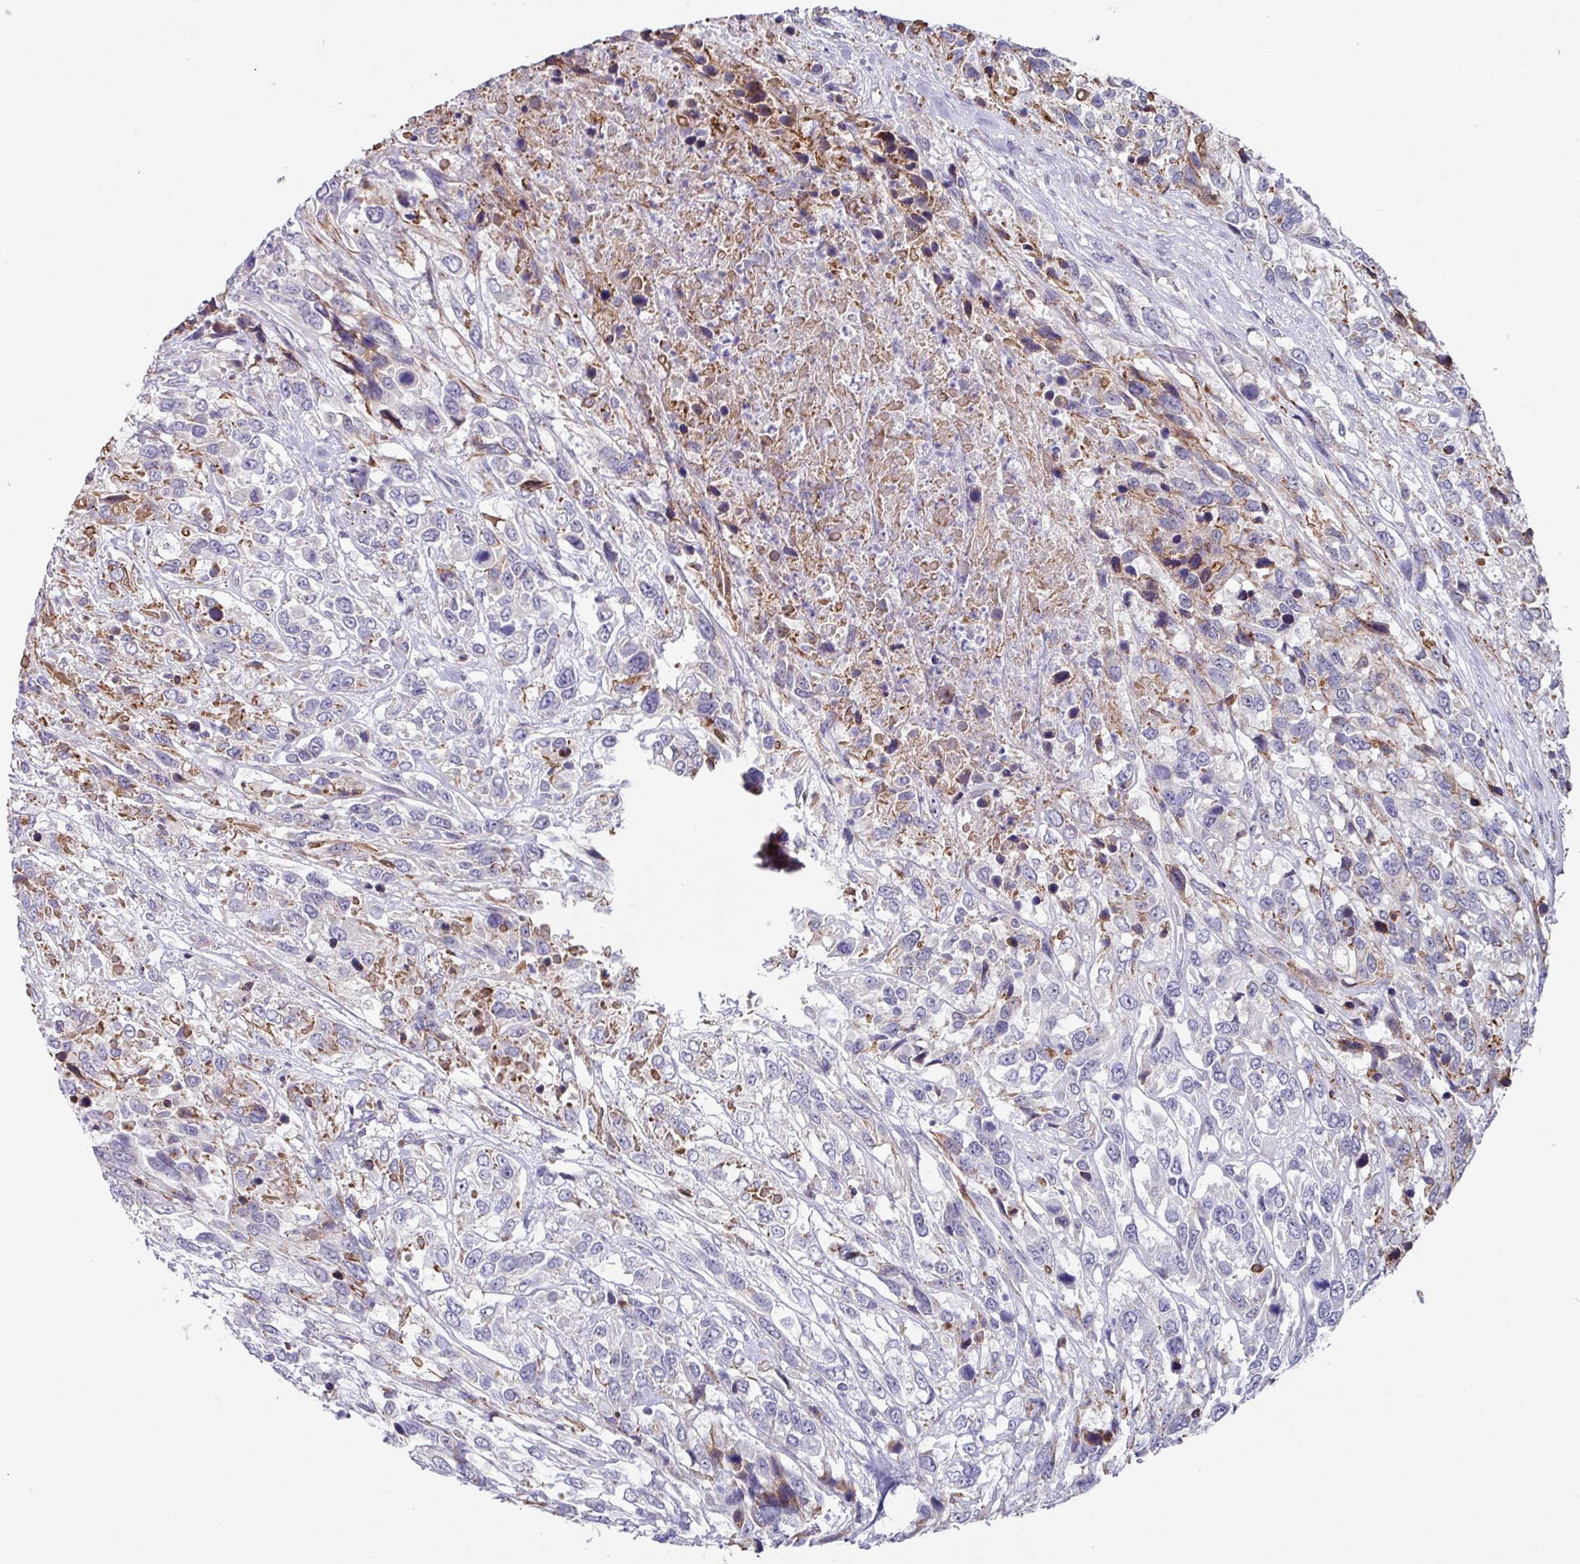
{"staining": {"intensity": "moderate", "quantity": "<25%", "location": "cytoplasmic/membranous"}, "tissue": "urothelial cancer", "cell_type": "Tumor cells", "image_type": "cancer", "snomed": [{"axis": "morphology", "description": "Urothelial carcinoma, High grade"}, {"axis": "topography", "description": "Urinary bladder"}], "caption": "Immunohistochemical staining of urothelial cancer shows low levels of moderate cytoplasmic/membranous protein staining in approximately <25% of tumor cells.", "gene": "CBX7", "patient": {"sex": "female", "age": 70}}